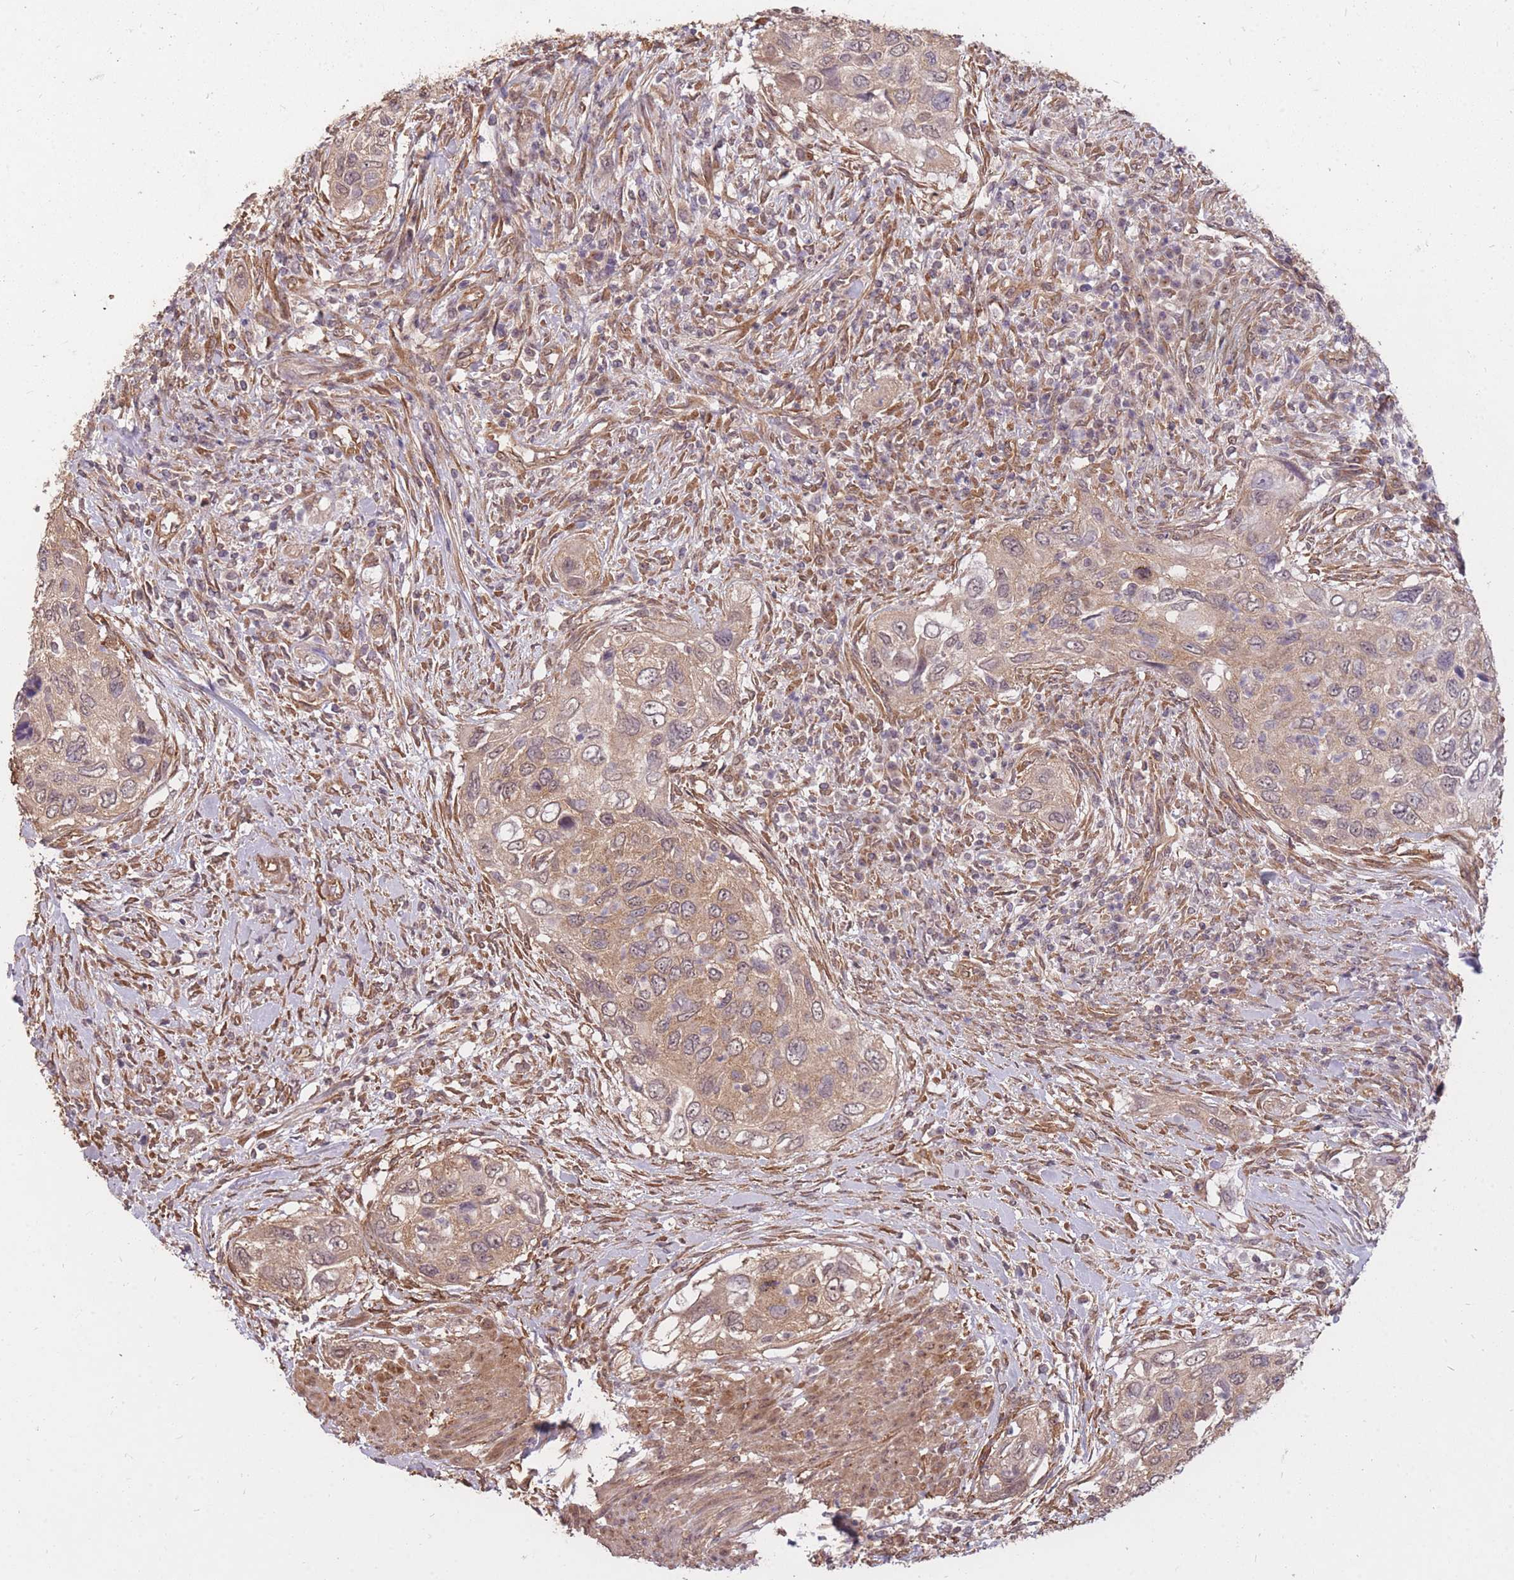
{"staining": {"intensity": "moderate", "quantity": ">75%", "location": "cytoplasmic/membranous"}, "tissue": "urothelial cancer", "cell_type": "Tumor cells", "image_type": "cancer", "snomed": [{"axis": "morphology", "description": "Urothelial carcinoma, High grade"}, {"axis": "topography", "description": "Urinary bladder"}], "caption": "A brown stain labels moderate cytoplasmic/membranous expression of a protein in urothelial carcinoma (high-grade) tumor cells. The staining was performed using DAB (3,3'-diaminobenzidine), with brown indicating positive protein expression. Nuclei are stained blue with hematoxylin.", "gene": "DYNC1LI2", "patient": {"sex": "female", "age": 60}}